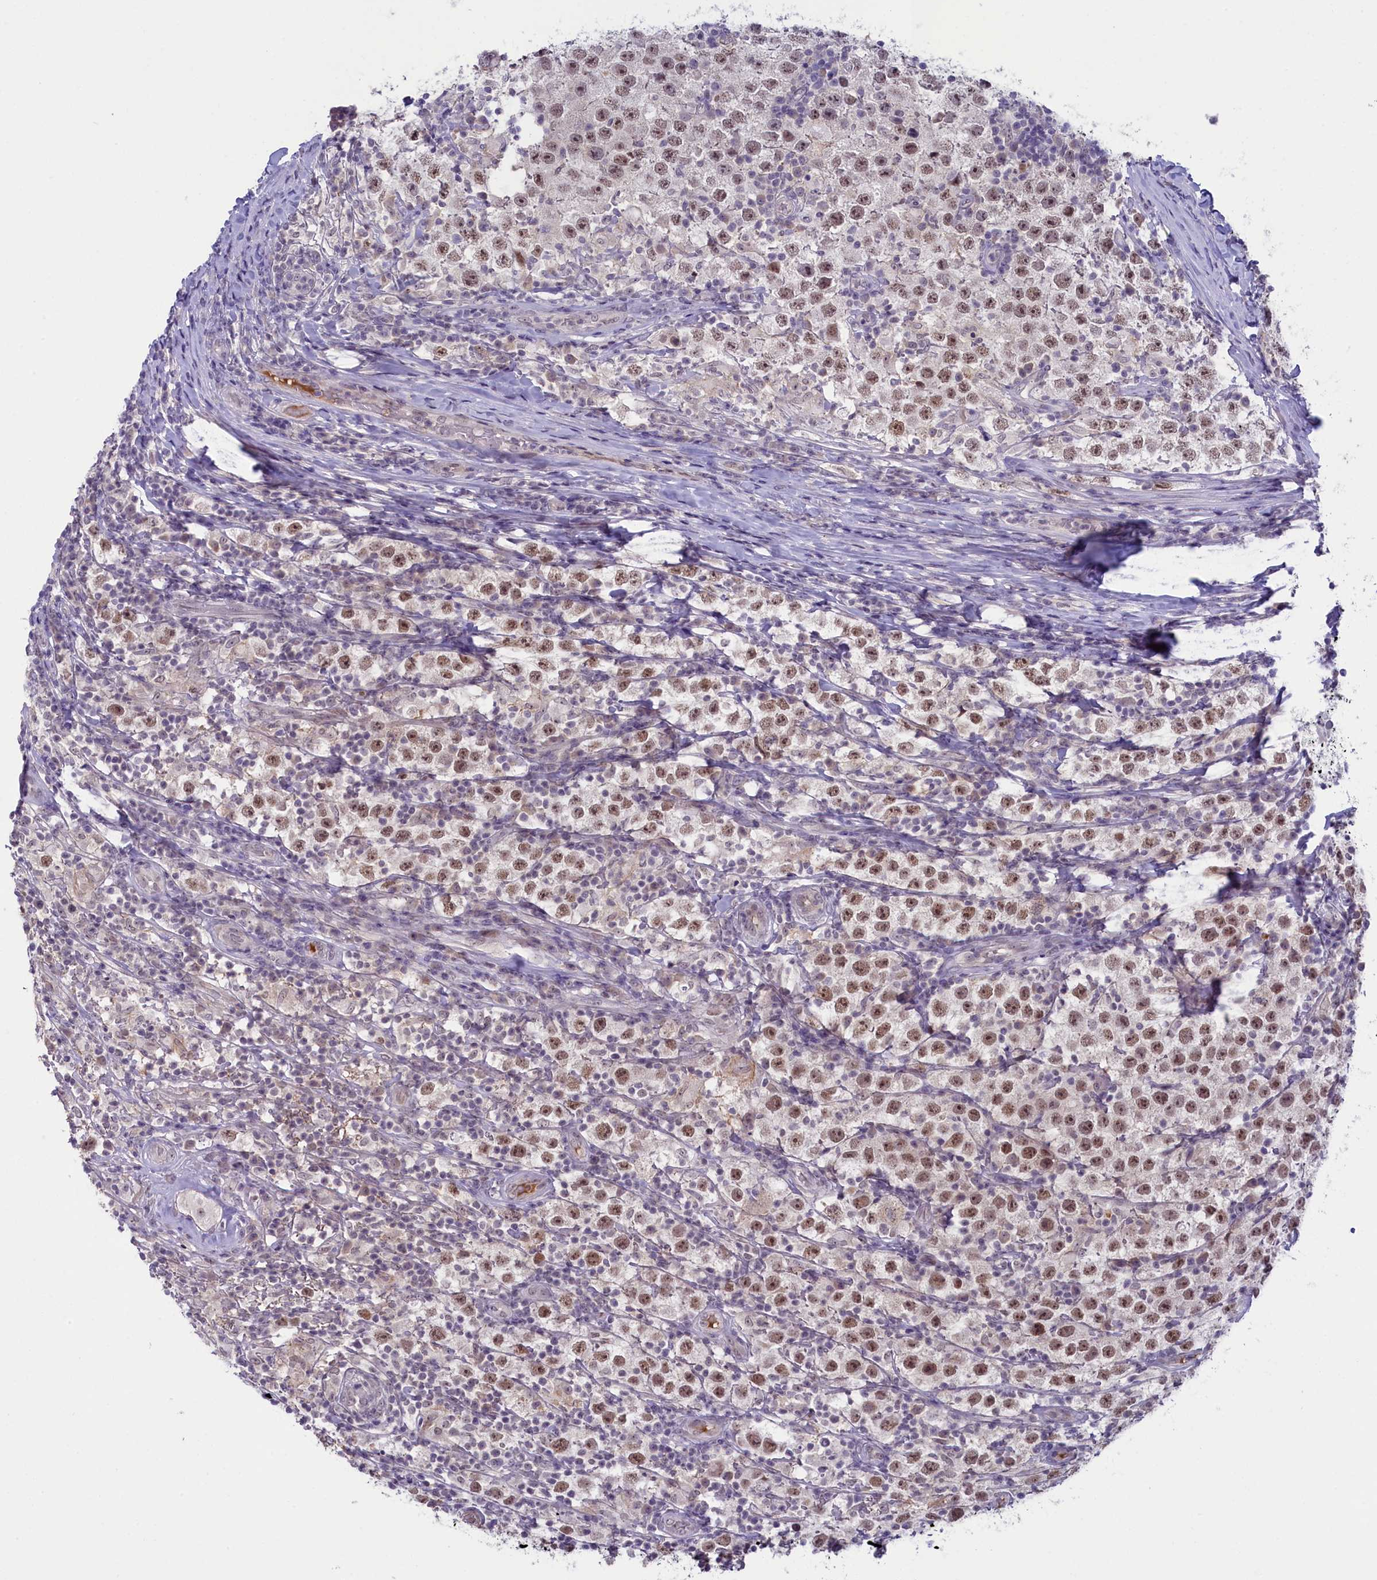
{"staining": {"intensity": "moderate", "quantity": ">75%", "location": "nuclear"}, "tissue": "testis cancer", "cell_type": "Tumor cells", "image_type": "cancer", "snomed": [{"axis": "morphology", "description": "Normal tissue, NOS"}, {"axis": "morphology", "description": "Urothelial carcinoma, High grade"}, {"axis": "morphology", "description": "Seminoma, NOS"}, {"axis": "morphology", "description": "Carcinoma, Embryonal, NOS"}, {"axis": "topography", "description": "Urinary bladder"}, {"axis": "topography", "description": "Testis"}], "caption": "An image showing moderate nuclear positivity in approximately >75% of tumor cells in testis embryonal carcinoma, as visualized by brown immunohistochemical staining.", "gene": "CRAMP1", "patient": {"sex": "male", "age": 41}}